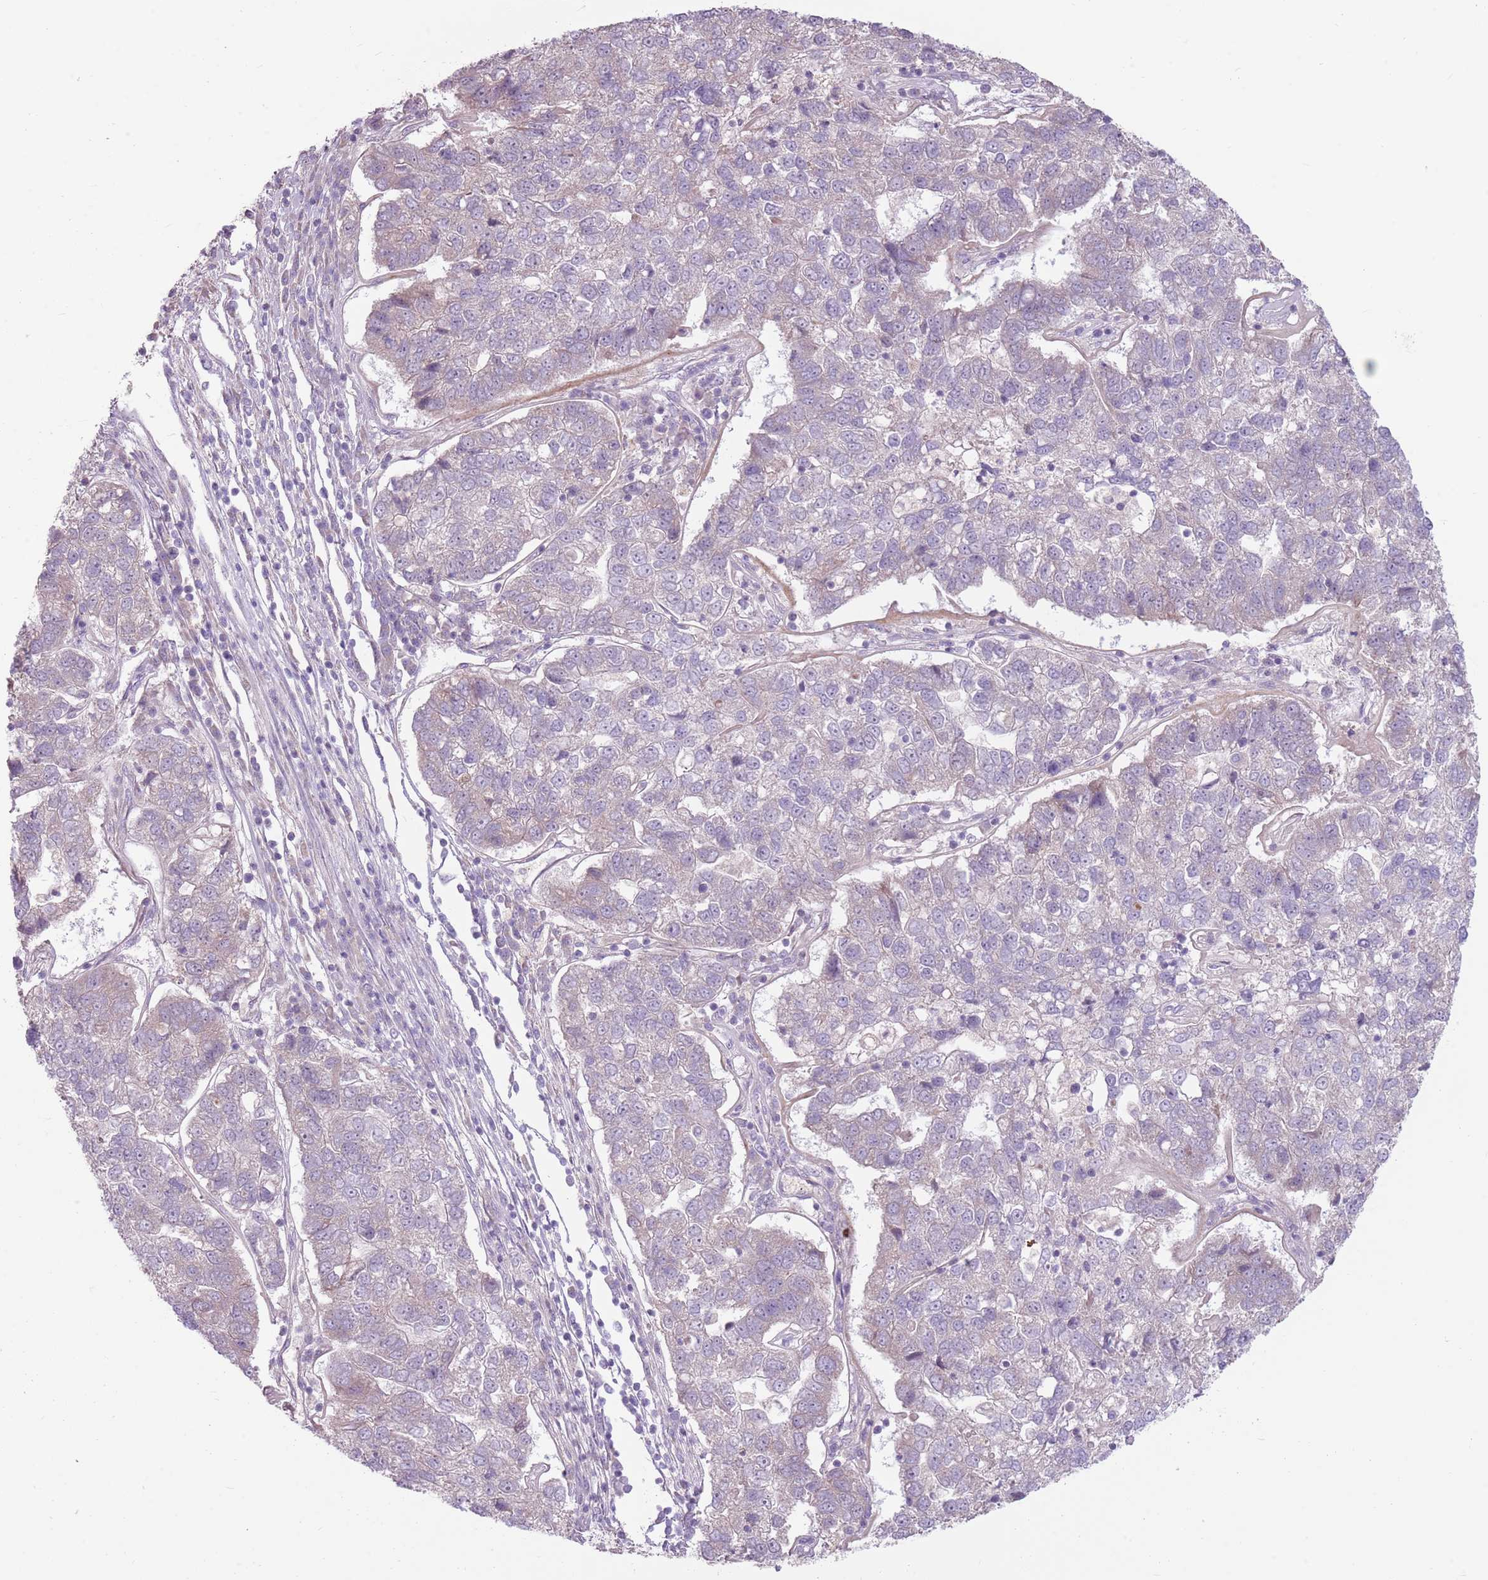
{"staining": {"intensity": "negative", "quantity": "none", "location": "none"}, "tissue": "pancreatic cancer", "cell_type": "Tumor cells", "image_type": "cancer", "snomed": [{"axis": "morphology", "description": "Adenocarcinoma, NOS"}, {"axis": "topography", "description": "Pancreas"}], "caption": "An IHC image of pancreatic cancer (adenocarcinoma) is shown. There is no staining in tumor cells of pancreatic cancer (adenocarcinoma).", "gene": "HSPA14", "patient": {"sex": "female", "age": 61}}